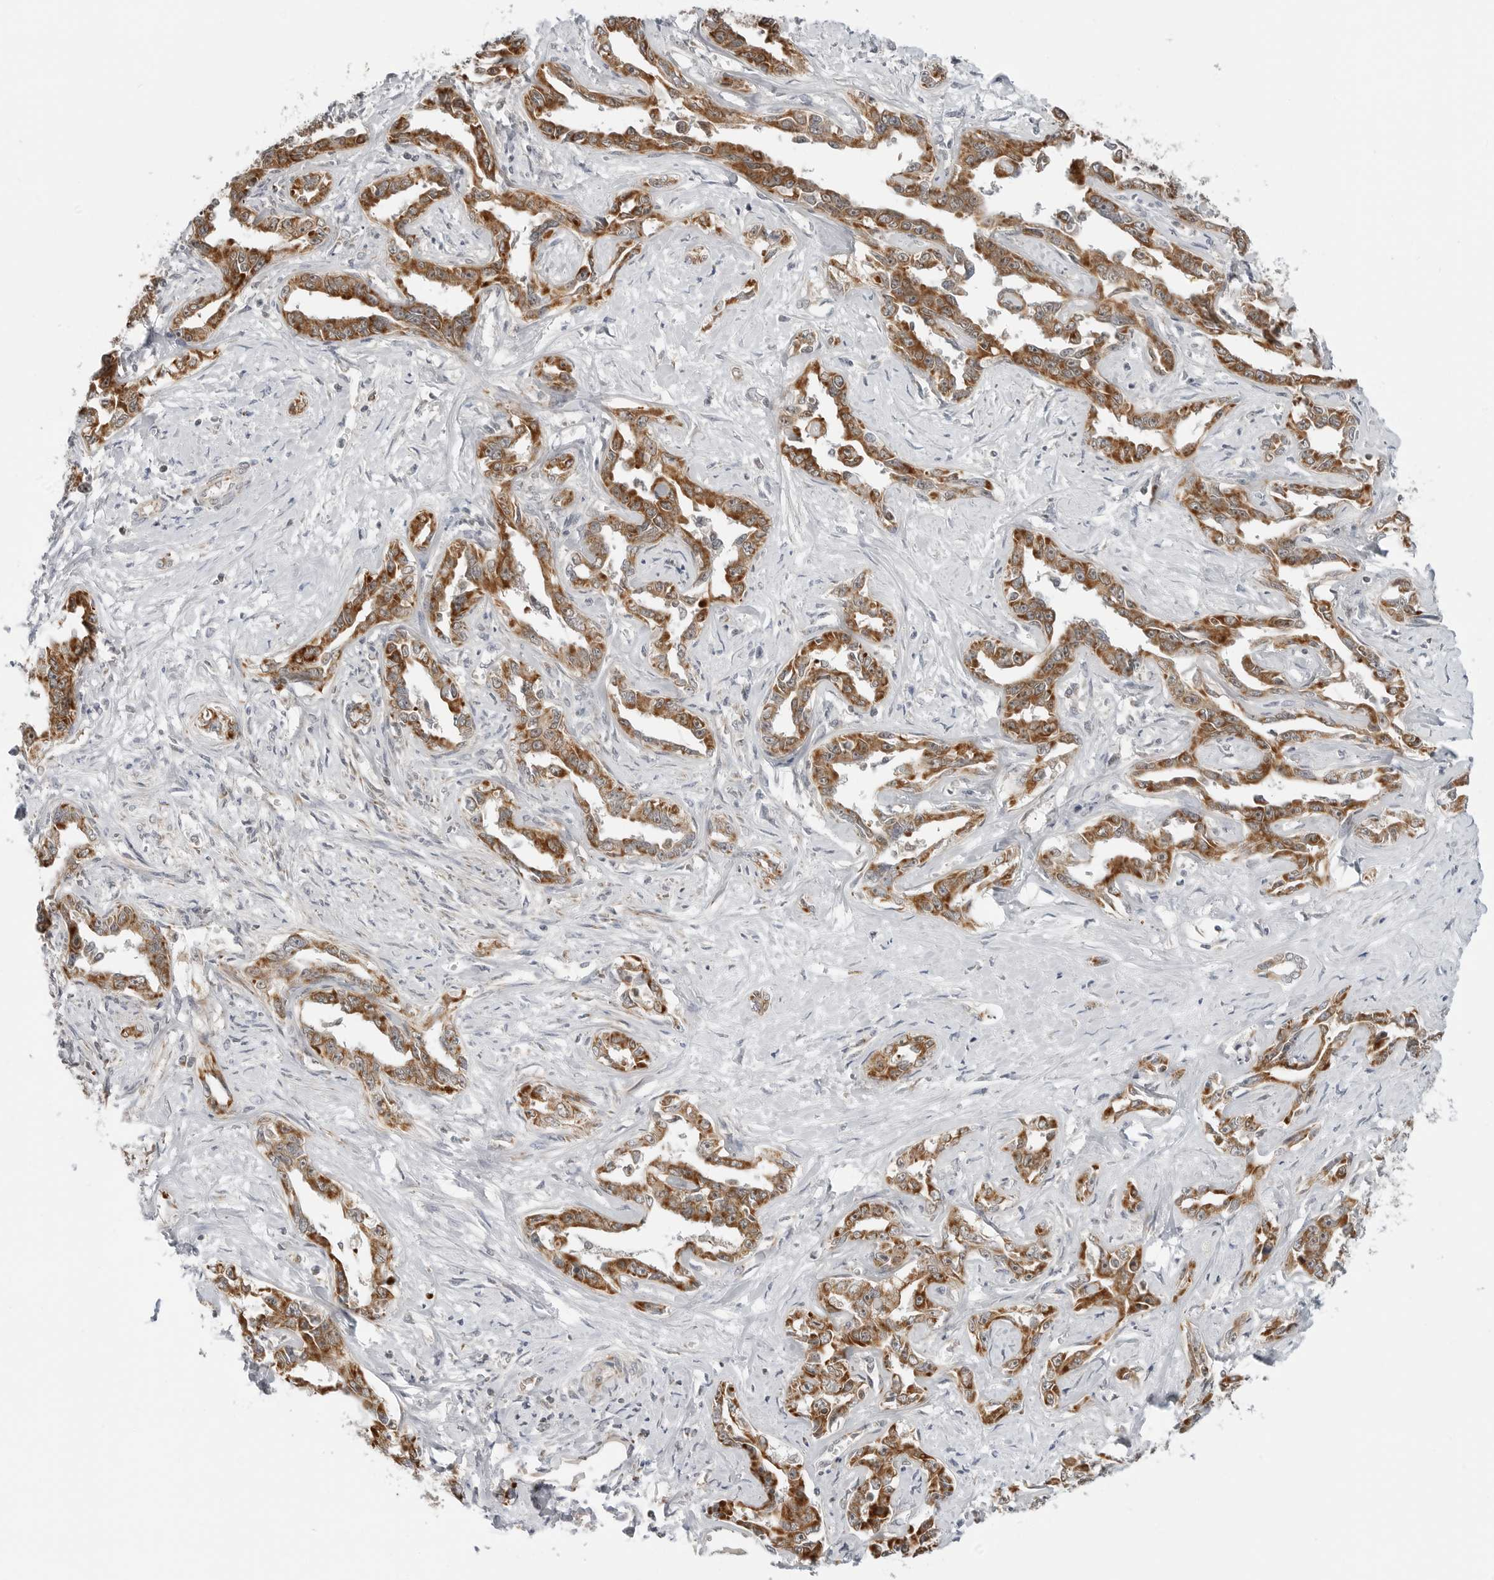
{"staining": {"intensity": "moderate", "quantity": ">75%", "location": "cytoplasmic/membranous,nuclear"}, "tissue": "liver cancer", "cell_type": "Tumor cells", "image_type": "cancer", "snomed": [{"axis": "morphology", "description": "Cholangiocarcinoma"}, {"axis": "topography", "description": "Liver"}], "caption": "Protein analysis of cholangiocarcinoma (liver) tissue demonstrates moderate cytoplasmic/membranous and nuclear staining in approximately >75% of tumor cells. (Stains: DAB (3,3'-diaminobenzidine) in brown, nuclei in blue, Microscopy: brightfield microscopy at high magnification).", "gene": "PEX2", "patient": {"sex": "male", "age": 59}}